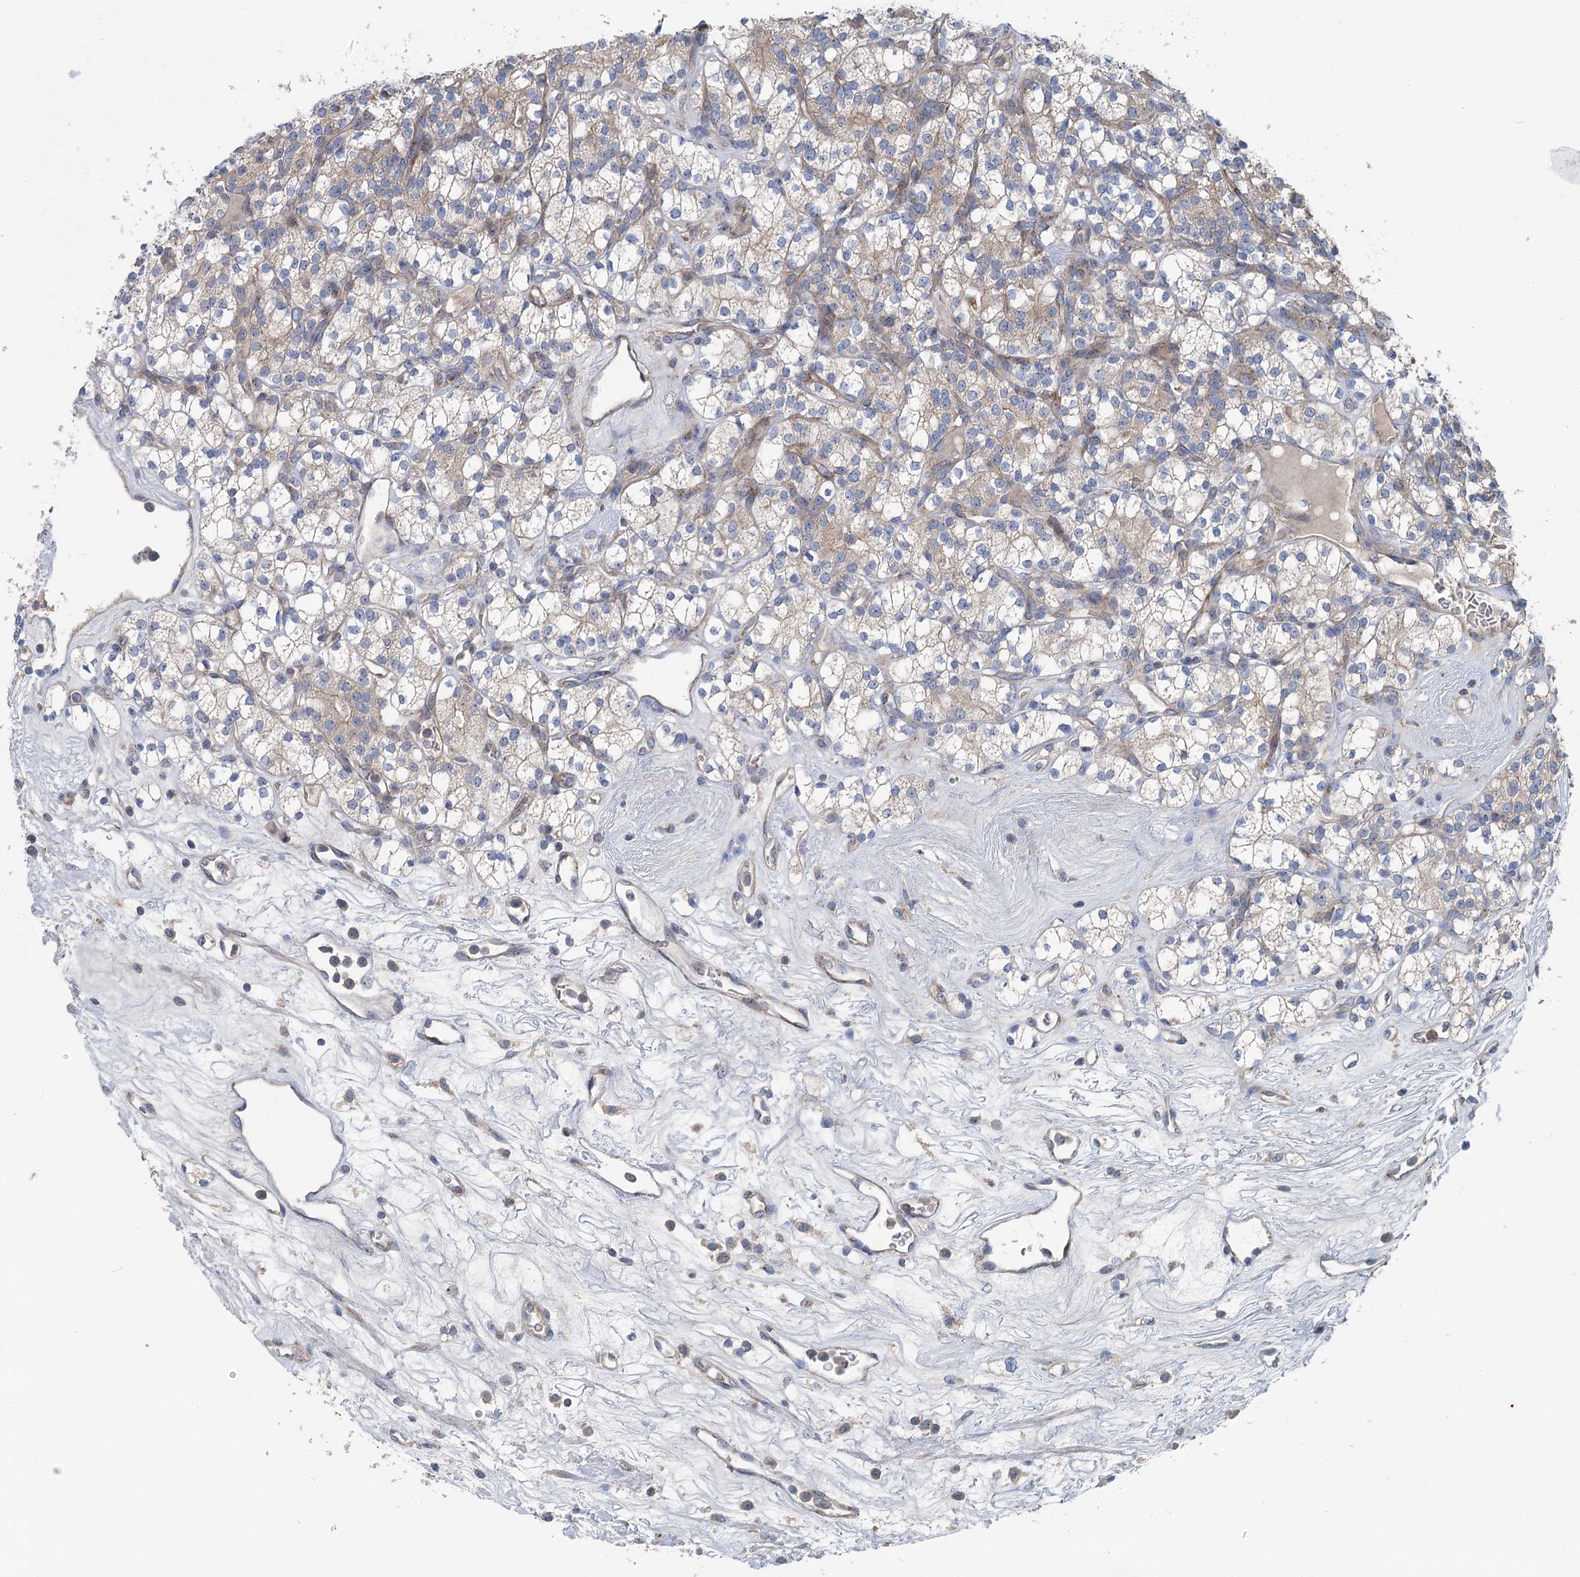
{"staining": {"intensity": "weak", "quantity": "<25%", "location": "cytoplasmic/membranous"}, "tissue": "renal cancer", "cell_type": "Tumor cells", "image_type": "cancer", "snomed": [{"axis": "morphology", "description": "Adenocarcinoma, NOS"}, {"axis": "topography", "description": "Kidney"}], "caption": "Immunohistochemical staining of human renal cancer (adenocarcinoma) demonstrates no significant expression in tumor cells. (Brightfield microscopy of DAB (3,3'-diaminobenzidine) immunohistochemistry (IHC) at high magnification).", "gene": "MARK2", "patient": {"sex": "male", "age": 77}}